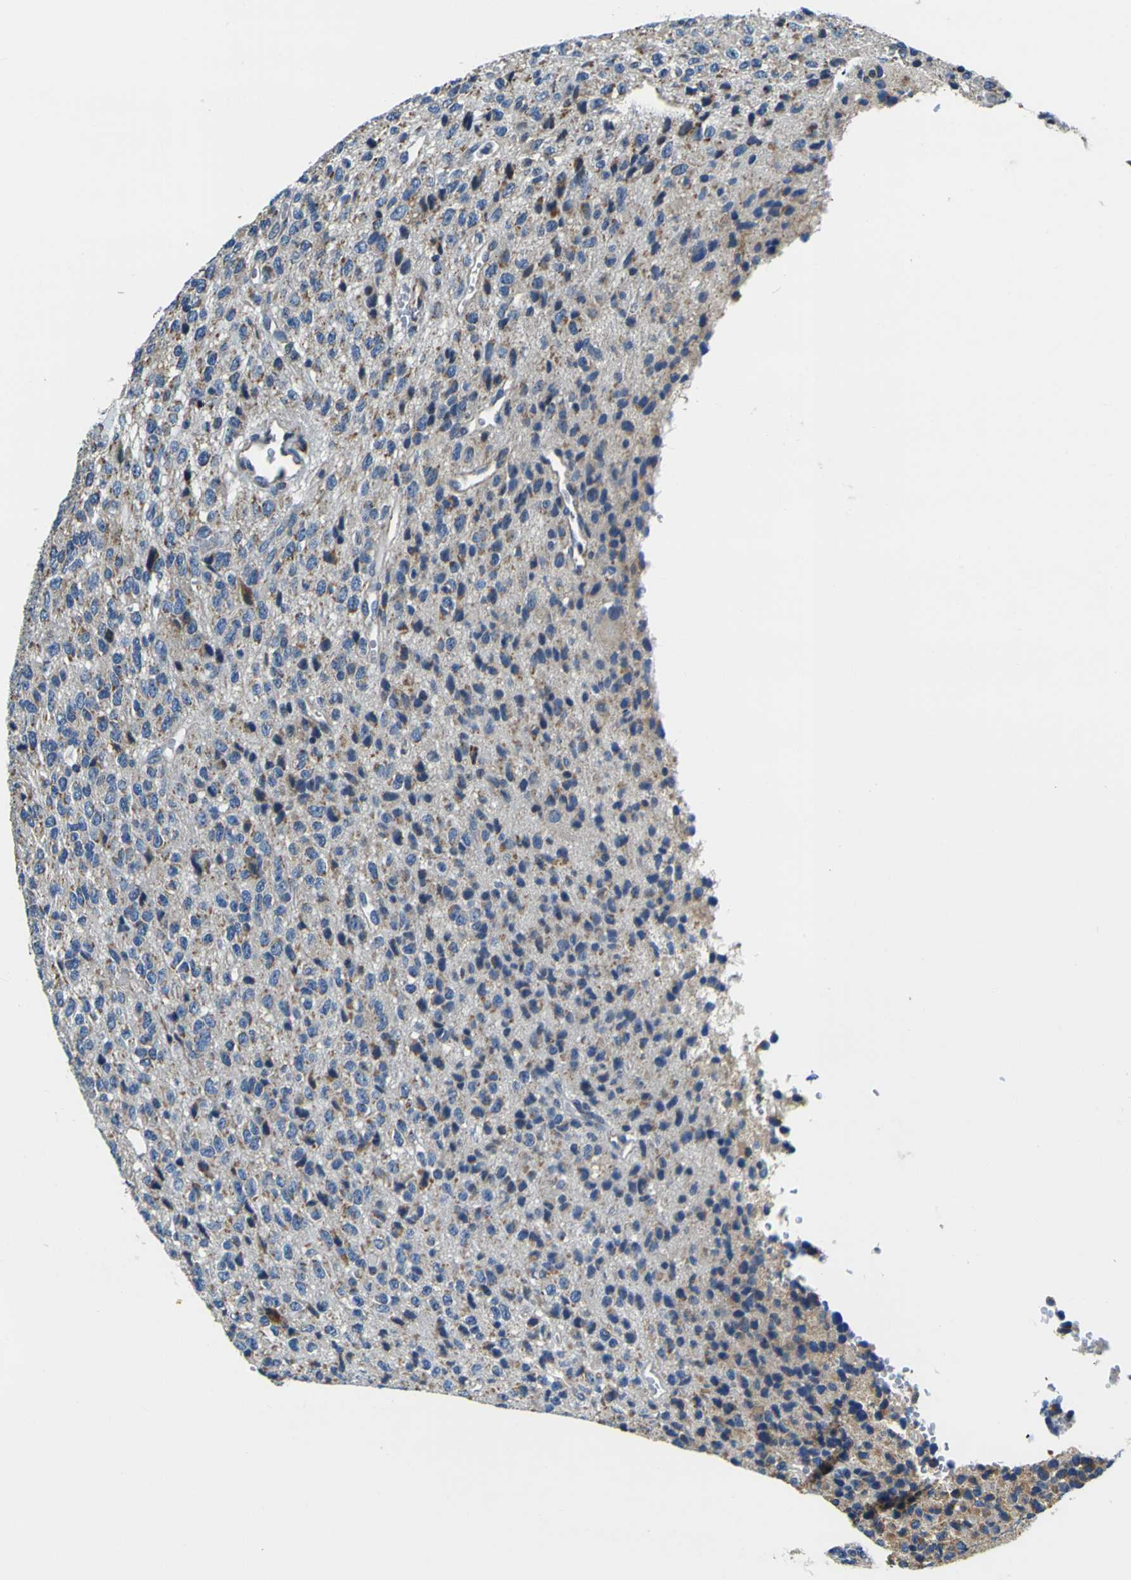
{"staining": {"intensity": "moderate", "quantity": "<25%", "location": "cytoplasmic/membranous"}, "tissue": "glioma", "cell_type": "Tumor cells", "image_type": "cancer", "snomed": [{"axis": "morphology", "description": "Glioma, malignant, High grade"}, {"axis": "topography", "description": "pancreas cauda"}], "caption": "High-grade glioma (malignant) stained for a protein (brown) exhibits moderate cytoplasmic/membranous positive staining in about <25% of tumor cells.", "gene": "LRP4", "patient": {"sex": "male", "age": 60}}